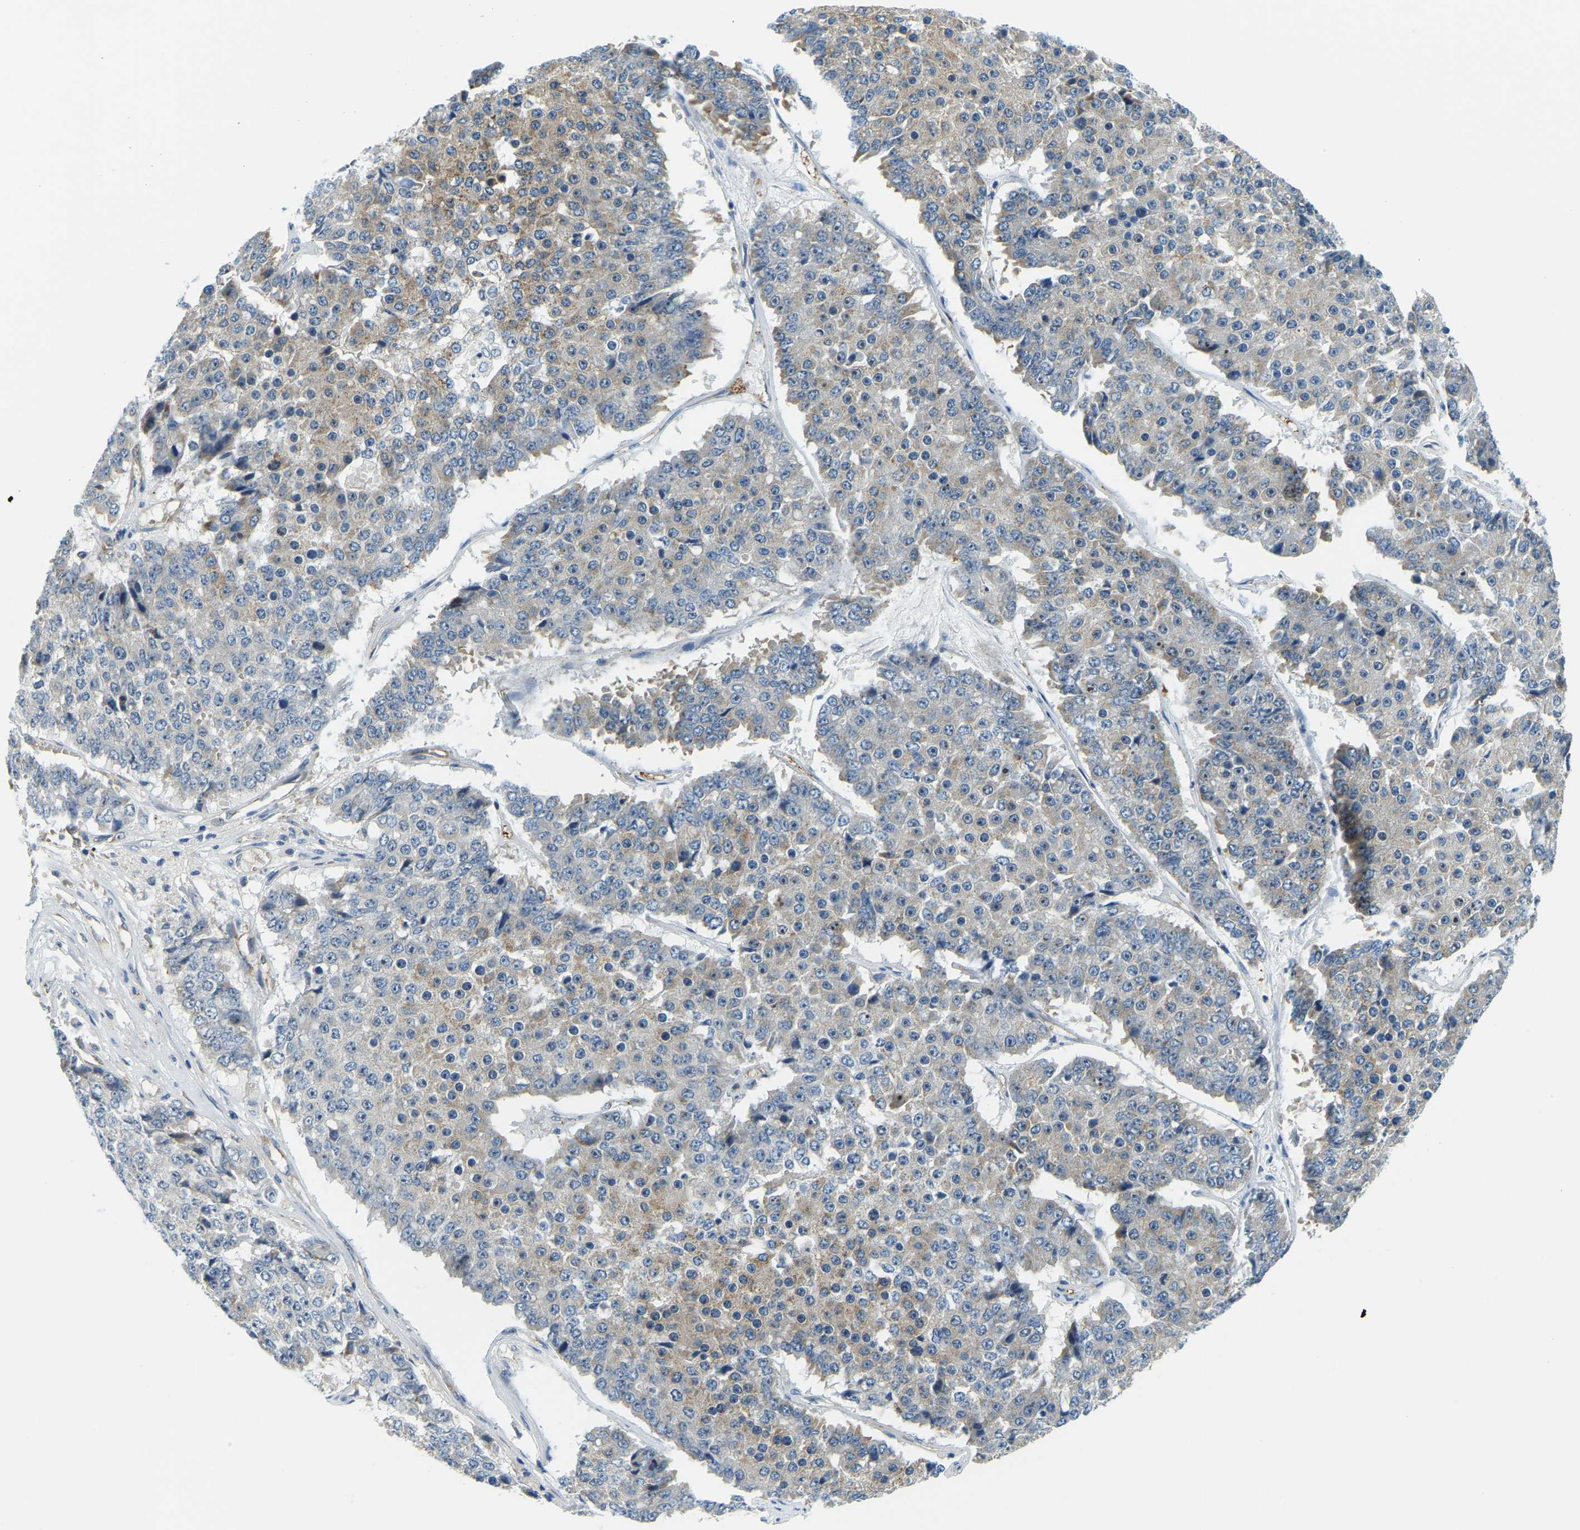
{"staining": {"intensity": "moderate", "quantity": "<25%", "location": "cytoplasmic/membranous"}, "tissue": "pancreatic cancer", "cell_type": "Tumor cells", "image_type": "cancer", "snomed": [{"axis": "morphology", "description": "Adenocarcinoma, NOS"}, {"axis": "topography", "description": "Pancreas"}], "caption": "The image displays staining of pancreatic cancer (adenocarcinoma), revealing moderate cytoplasmic/membranous protein staining (brown color) within tumor cells.", "gene": "RRP1", "patient": {"sex": "male", "age": 50}}